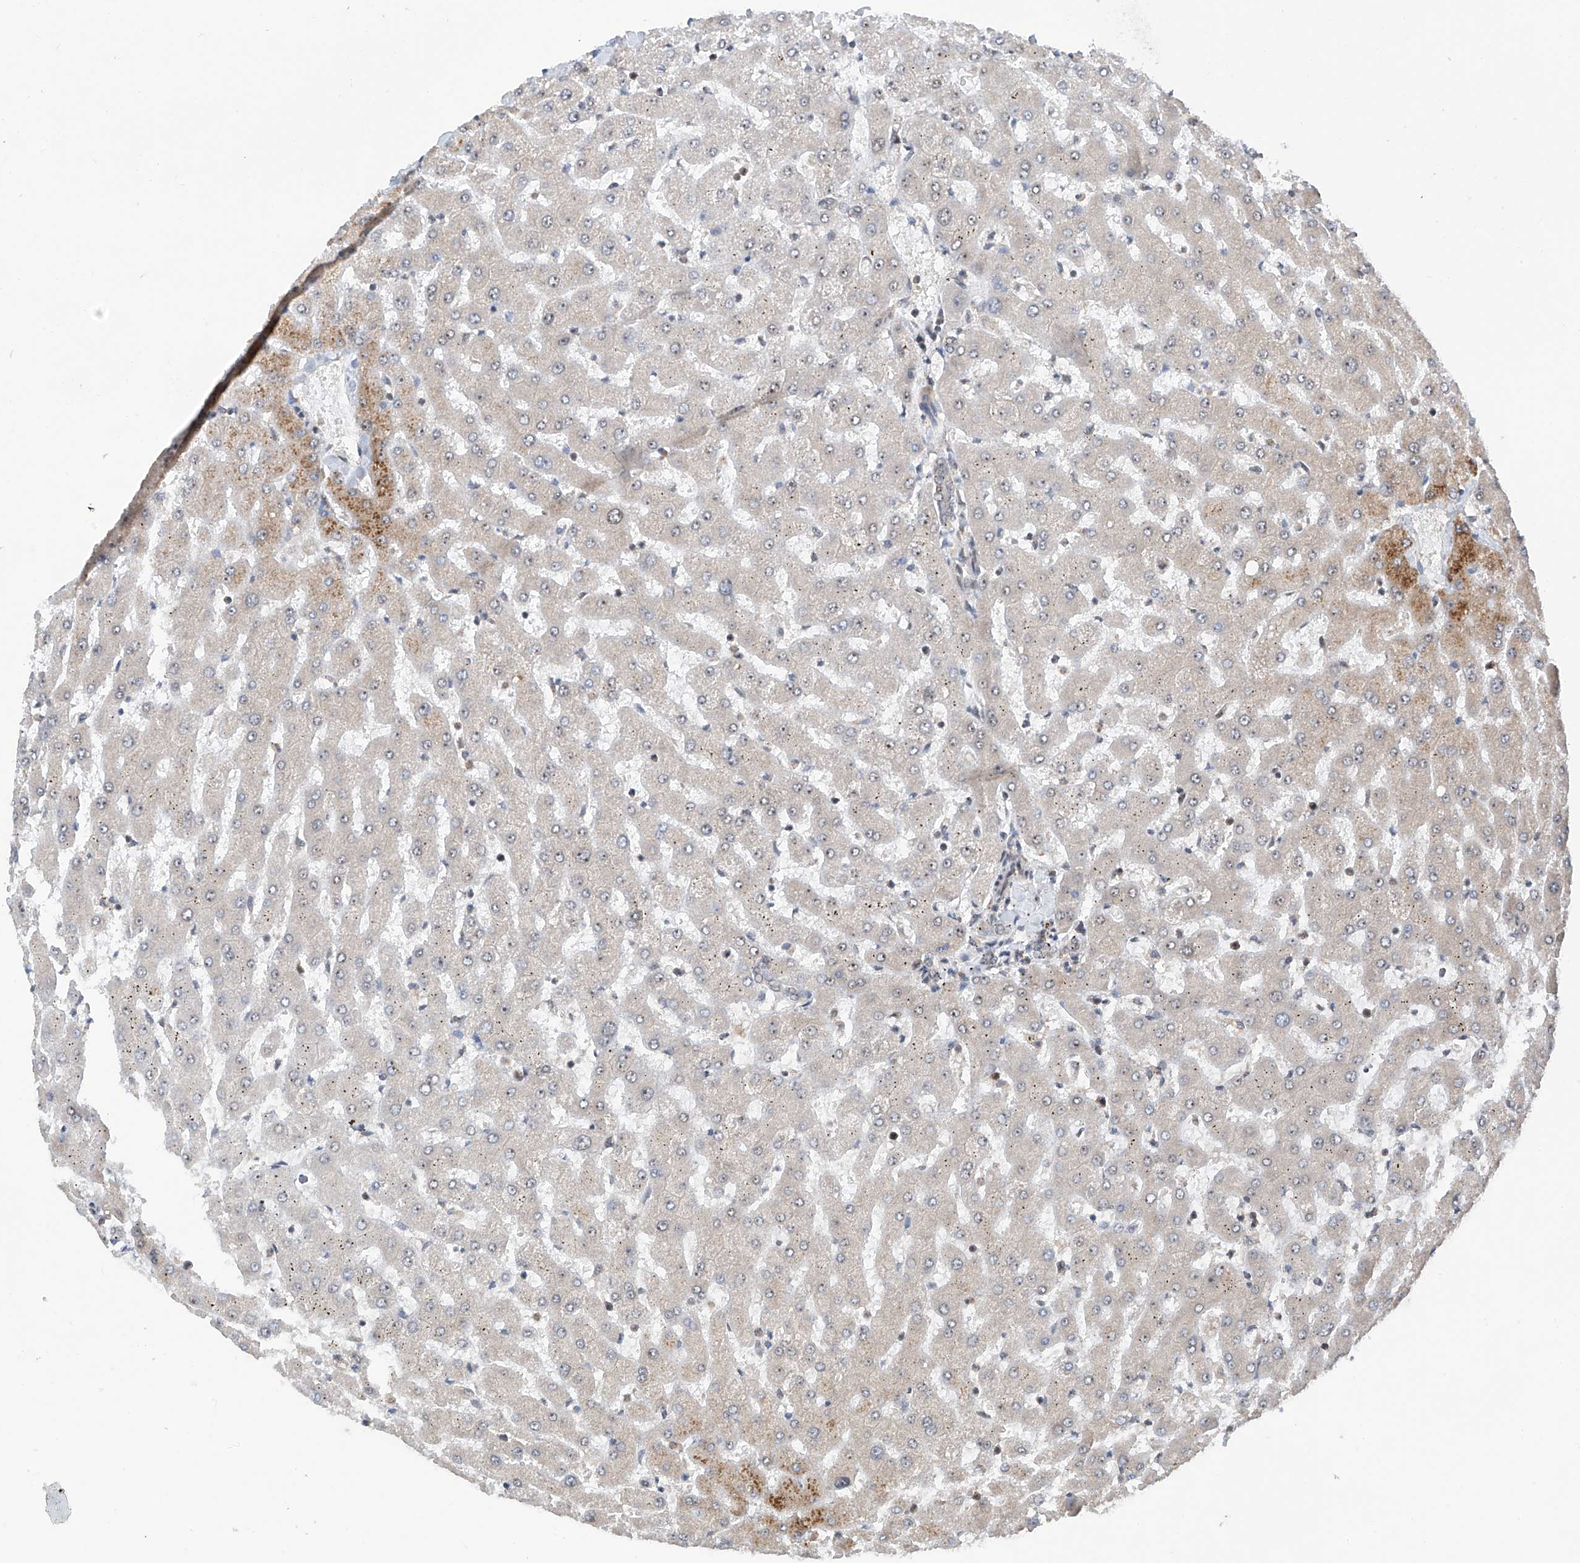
{"staining": {"intensity": "weak", "quantity": "25%-75%", "location": "cytoplasmic/membranous"}, "tissue": "liver", "cell_type": "Cholangiocytes", "image_type": "normal", "snomed": [{"axis": "morphology", "description": "Normal tissue, NOS"}, {"axis": "topography", "description": "Liver"}], "caption": "Protein expression analysis of benign human liver reveals weak cytoplasmic/membranous positivity in approximately 25%-75% of cholangiocytes. (DAB (3,3'-diaminobenzidine) = brown stain, brightfield microscopy at high magnification).", "gene": "C1orf131", "patient": {"sex": "female", "age": 63}}